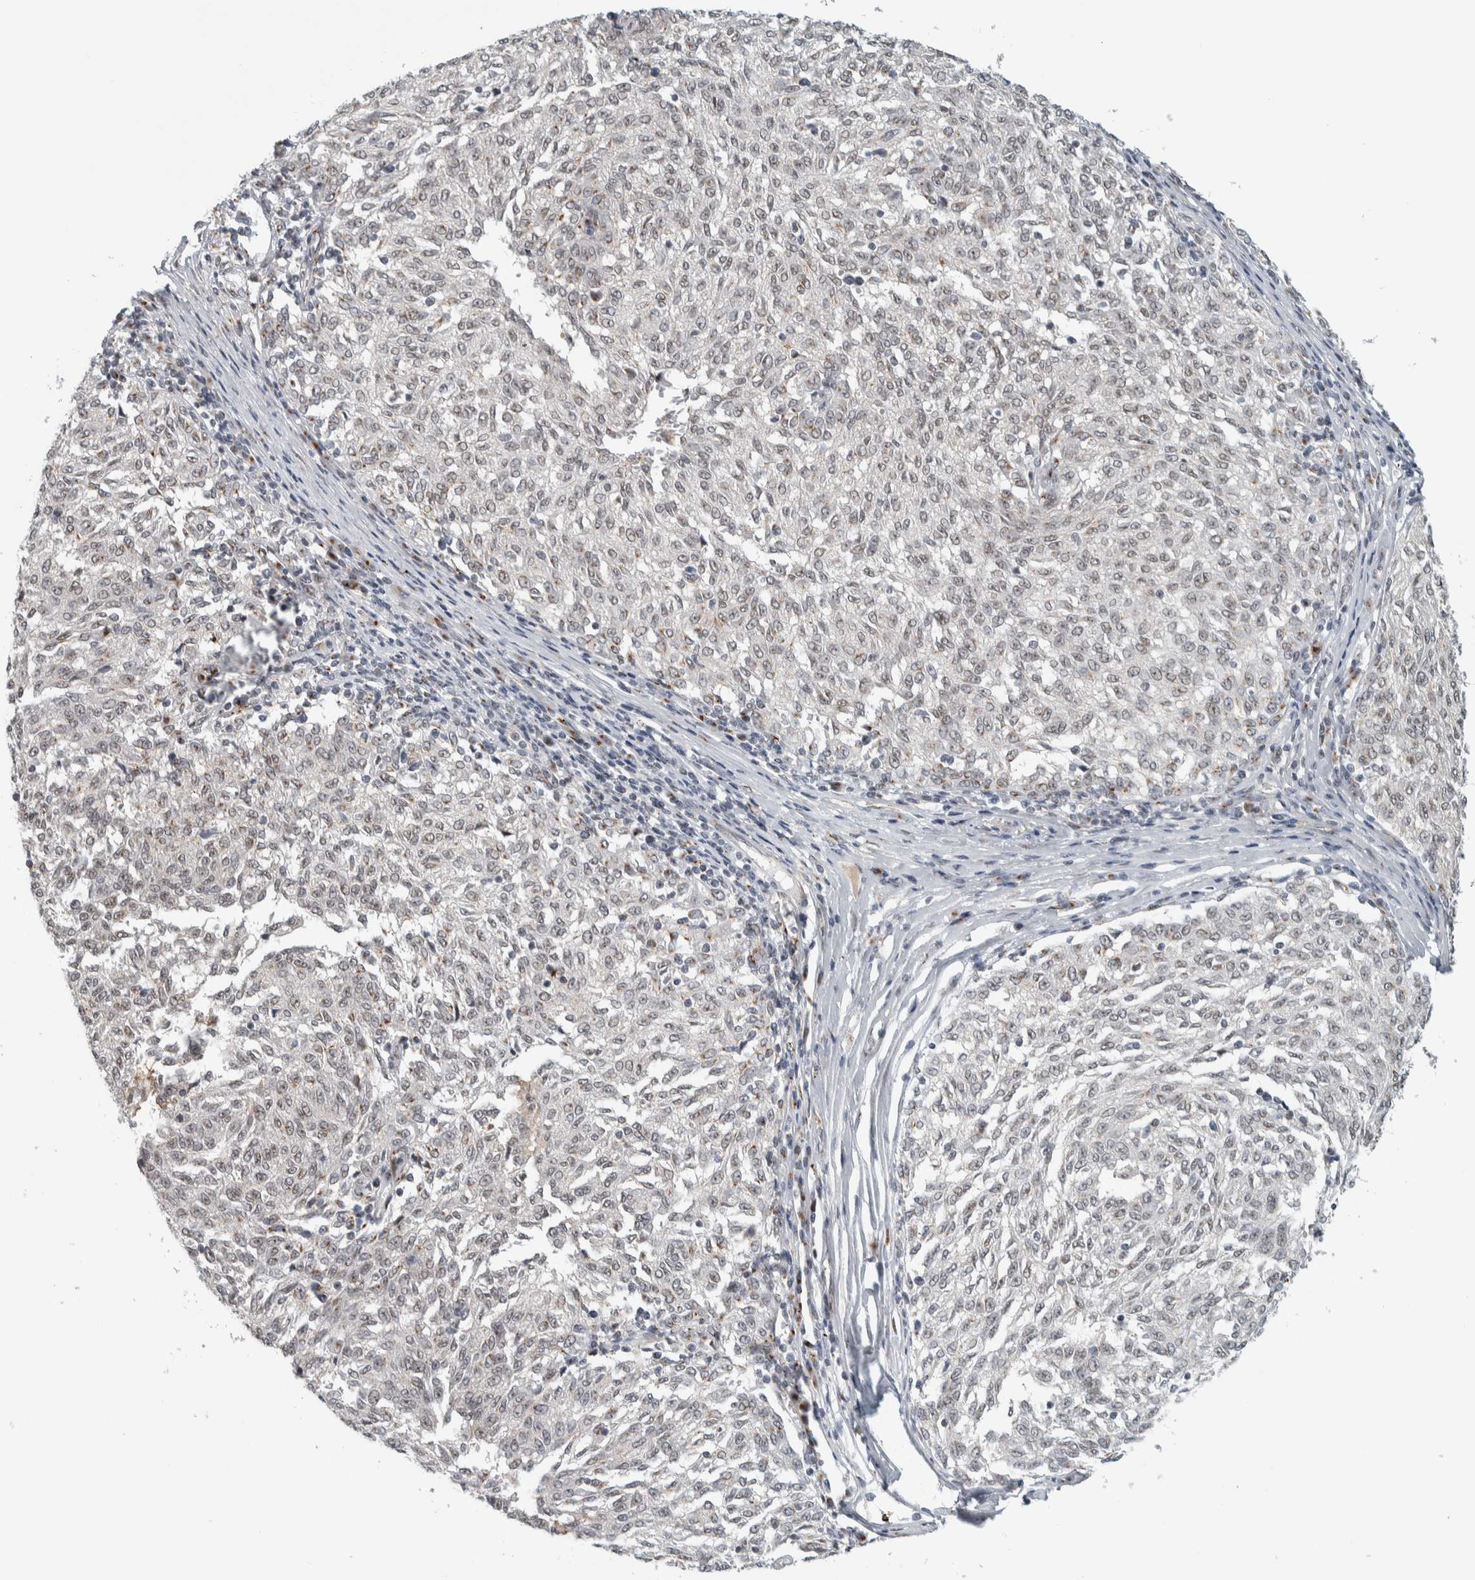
{"staining": {"intensity": "weak", "quantity": "<25%", "location": "cytoplasmic/membranous,nuclear"}, "tissue": "melanoma", "cell_type": "Tumor cells", "image_type": "cancer", "snomed": [{"axis": "morphology", "description": "Malignant melanoma, NOS"}, {"axis": "topography", "description": "Skin"}], "caption": "The immunohistochemistry (IHC) micrograph has no significant positivity in tumor cells of melanoma tissue.", "gene": "ZMYND8", "patient": {"sex": "female", "age": 72}}